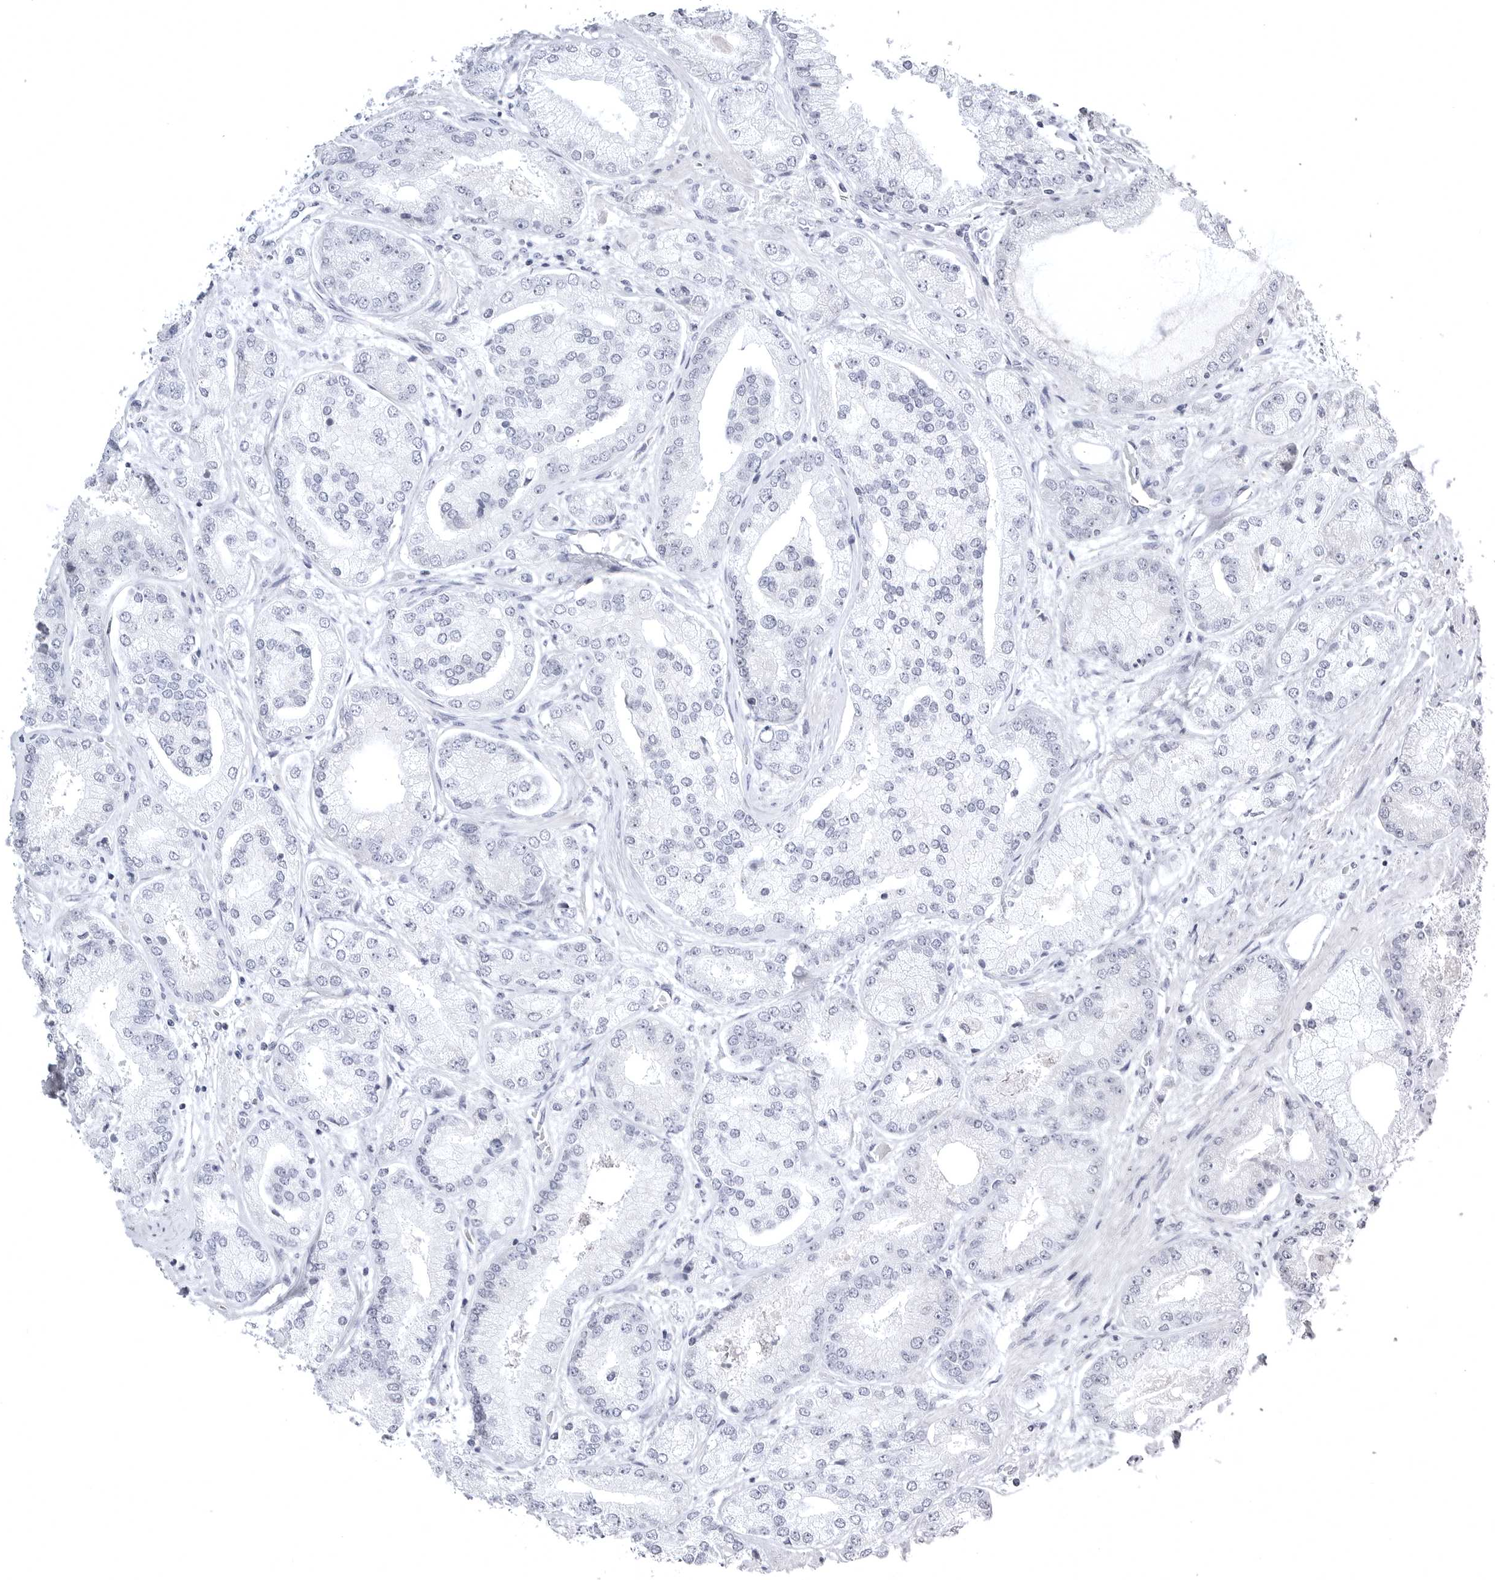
{"staining": {"intensity": "negative", "quantity": "none", "location": "none"}, "tissue": "prostate cancer", "cell_type": "Tumor cells", "image_type": "cancer", "snomed": [{"axis": "morphology", "description": "Adenocarcinoma, High grade"}, {"axis": "topography", "description": "Prostate"}], "caption": "This is an IHC image of human prostate adenocarcinoma (high-grade). There is no expression in tumor cells.", "gene": "TUFM", "patient": {"sex": "male", "age": 58}}